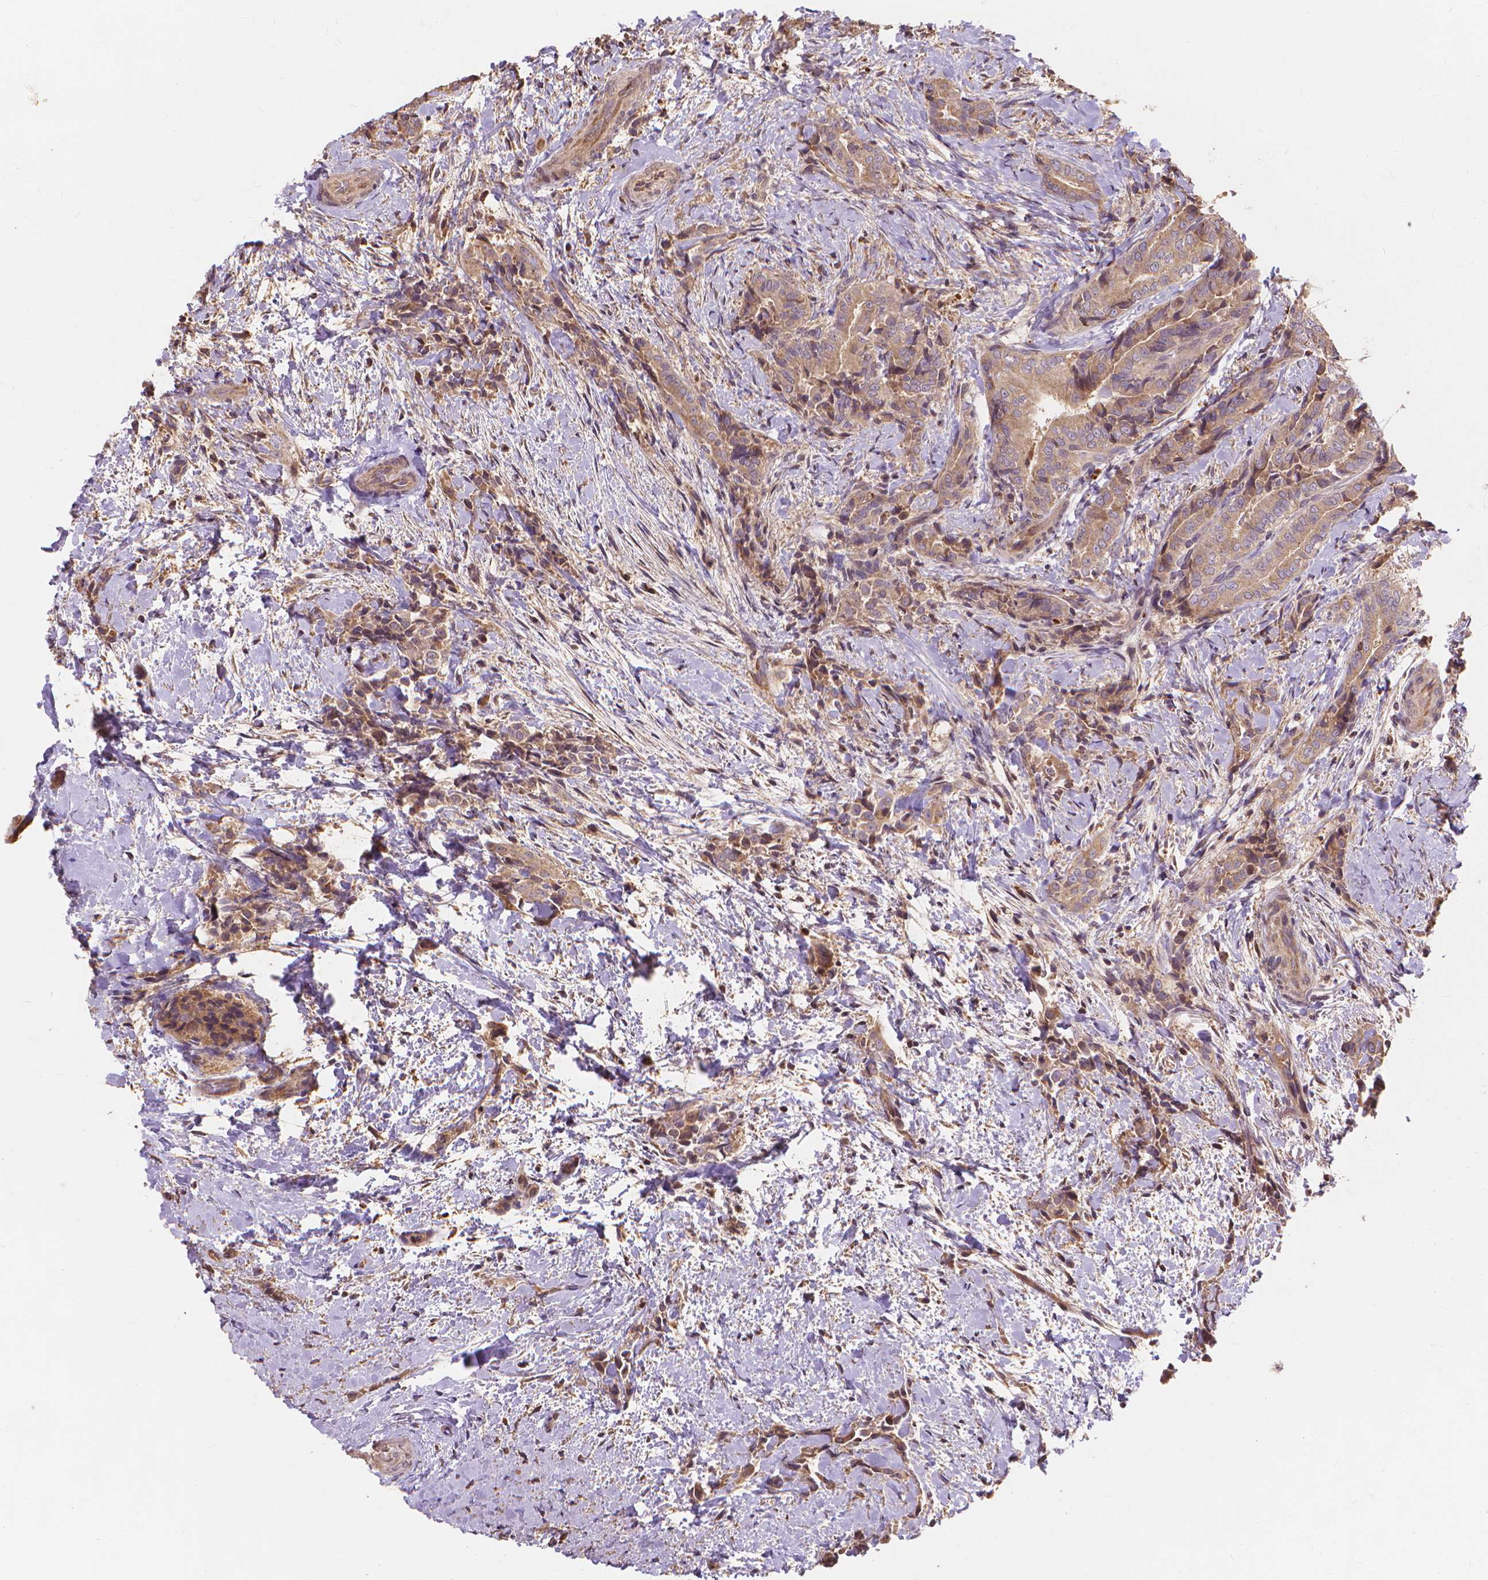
{"staining": {"intensity": "weak", "quantity": ">75%", "location": "cytoplasmic/membranous"}, "tissue": "thyroid cancer", "cell_type": "Tumor cells", "image_type": "cancer", "snomed": [{"axis": "morphology", "description": "Papillary adenocarcinoma, NOS"}, {"axis": "topography", "description": "Thyroid gland"}], "caption": "Immunohistochemical staining of papillary adenocarcinoma (thyroid) displays low levels of weak cytoplasmic/membranous staining in approximately >75% of tumor cells.", "gene": "TAB2", "patient": {"sex": "male", "age": 61}}